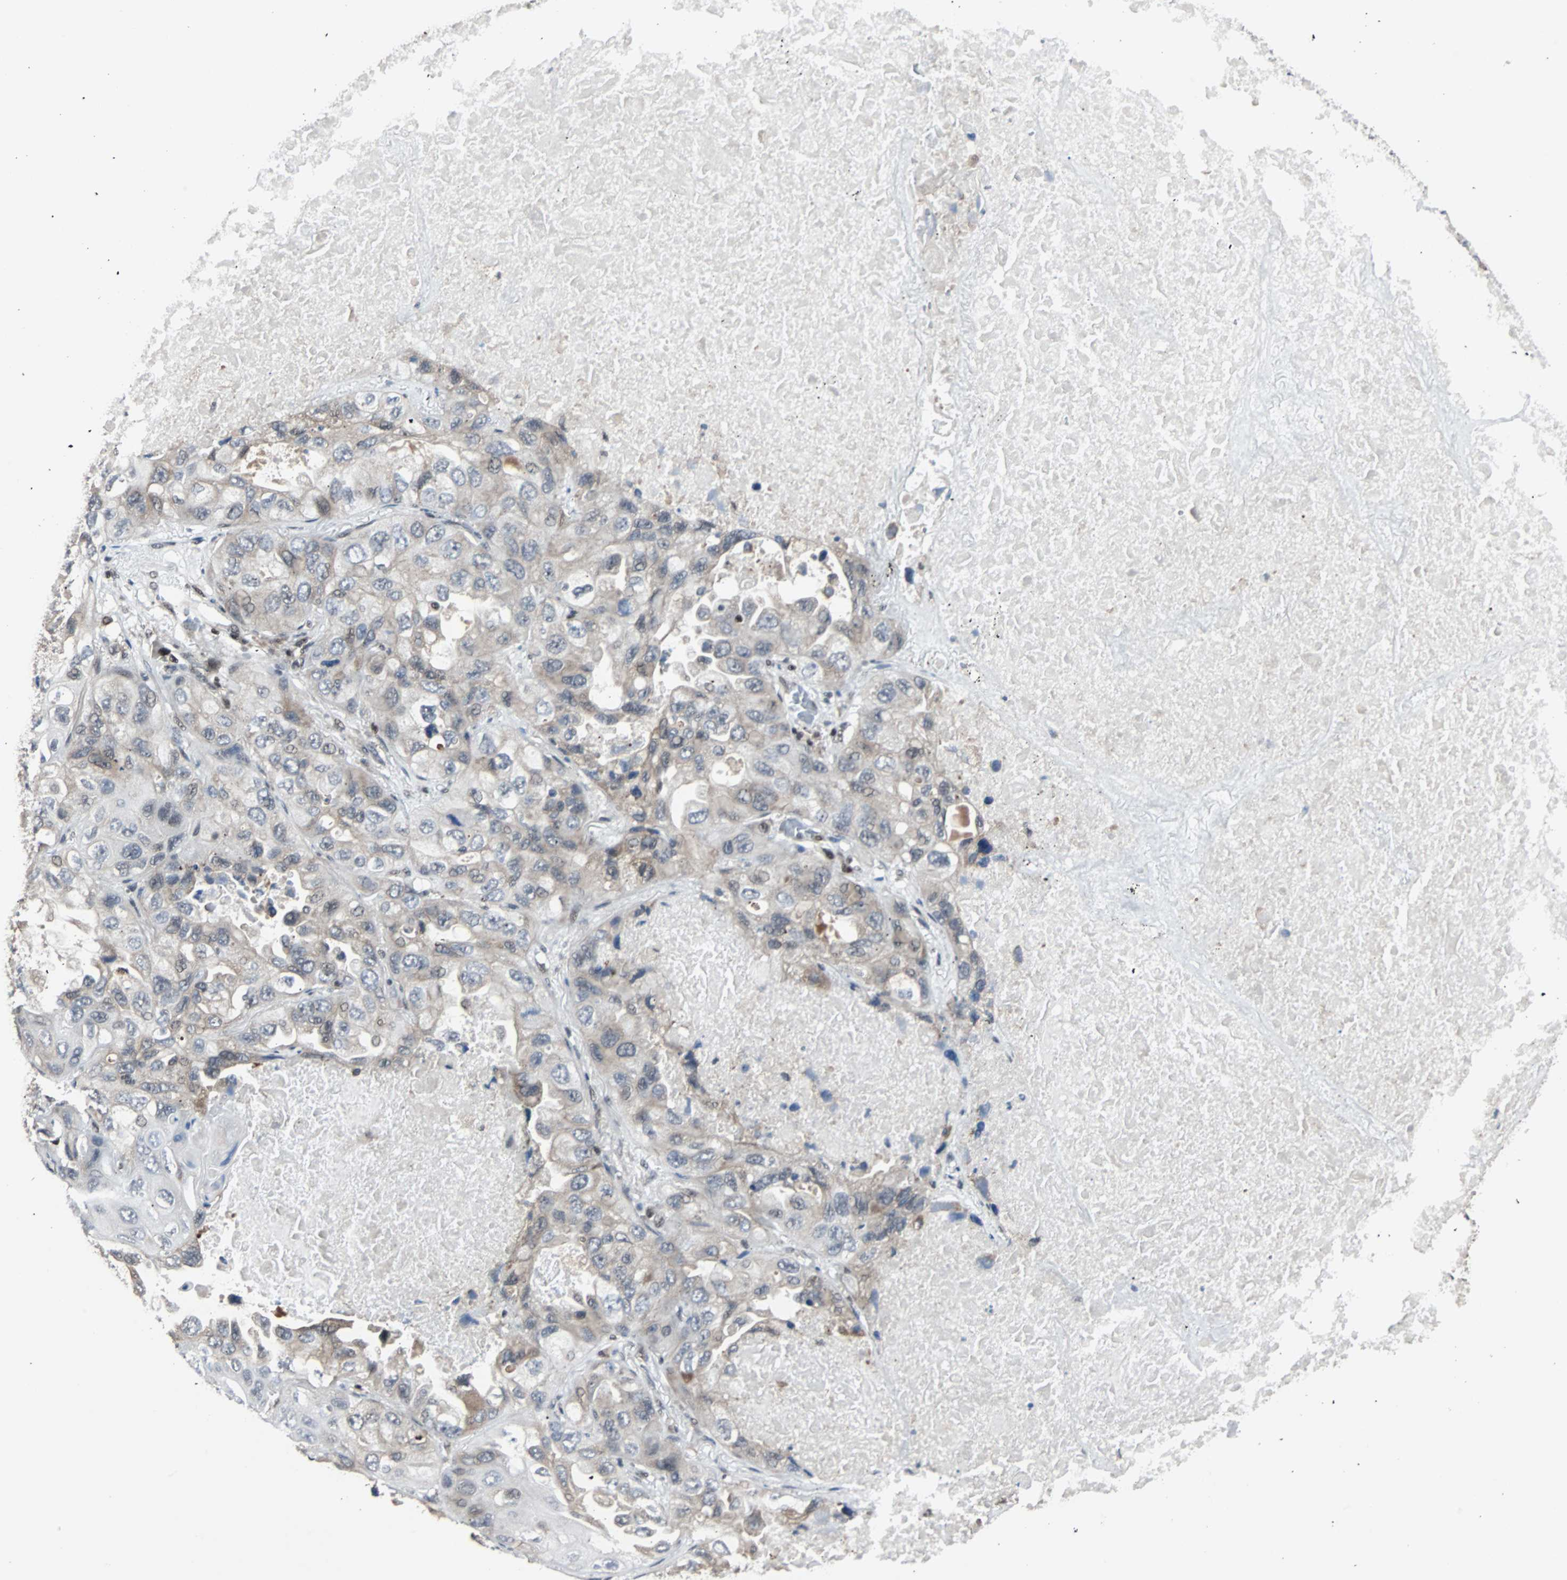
{"staining": {"intensity": "weak", "quantity": "25%-75%", "location": "cytoplasmic/membranous"}, "tissue": "lung cancer", "cell_type": "Tumor cells", "image_type": "cancer", "snomed": [{"axis": "morphology", "description": "Squamous cell carcinoma, NOS"}, {"axis": "topography", "description": "Lung"}], "caption": "Lung cancer (squamous cell carcinoma) stained for a protein reveals weak cytoplasmic/membranous positivity in tumor cells.", "gene": "TERF2IP", "patient": {"sex": "female", "age": 73}}